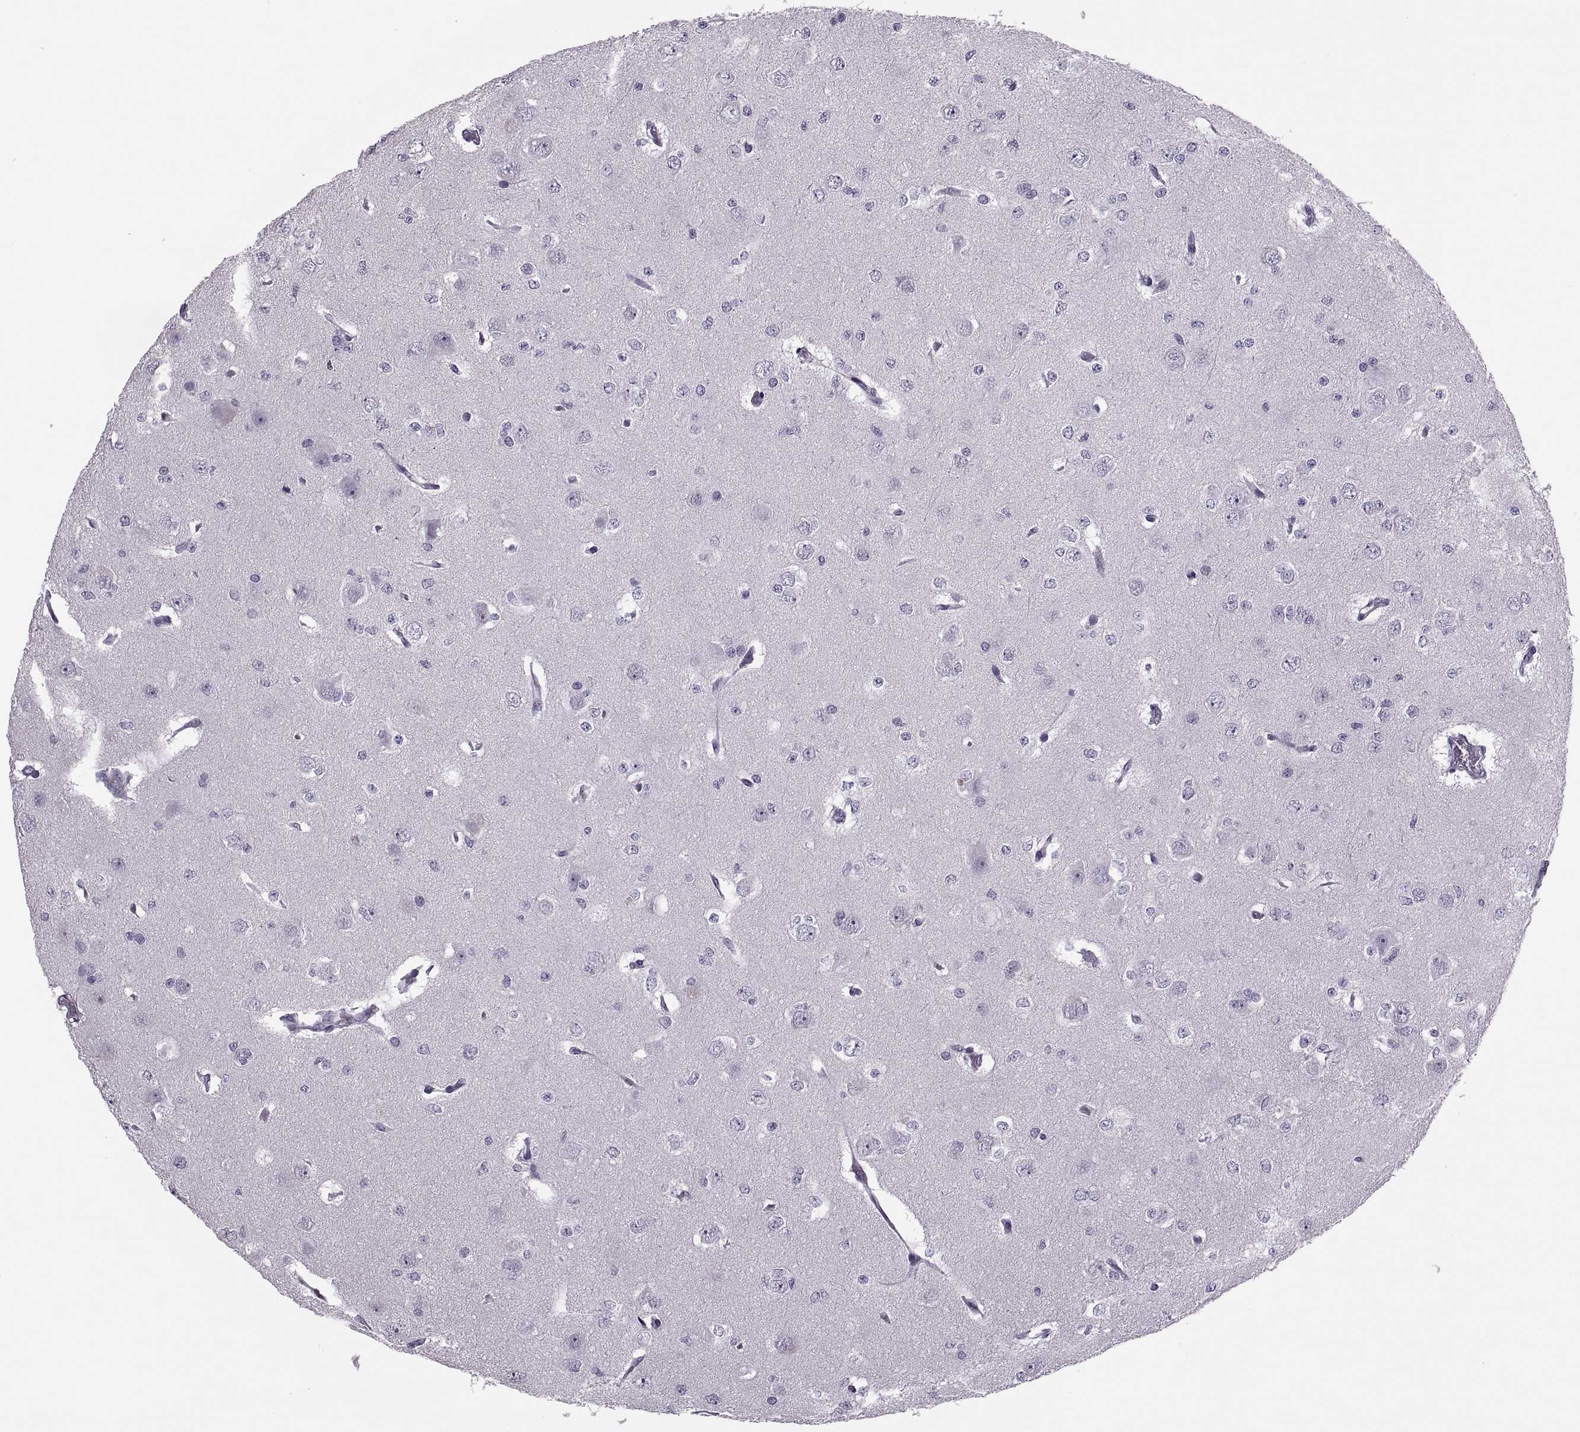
{"staining": {"intensity": "negative", "quantity": "none", "location": "none"}, "tissue": "glioma", "cell_type": "Tumor cells", "image_type": "cancer", "snomed": [{"axis": "morphology", "description": "Glioma, malignant, Low grade"}, {"axis": "topography", "description": "Brain"}], "caption": "Protein analysis of glioma demonstrates no significant staining in tumor cells.", "gene": "SYNGR4", "patient": {"sex": "male", "age": 27}}